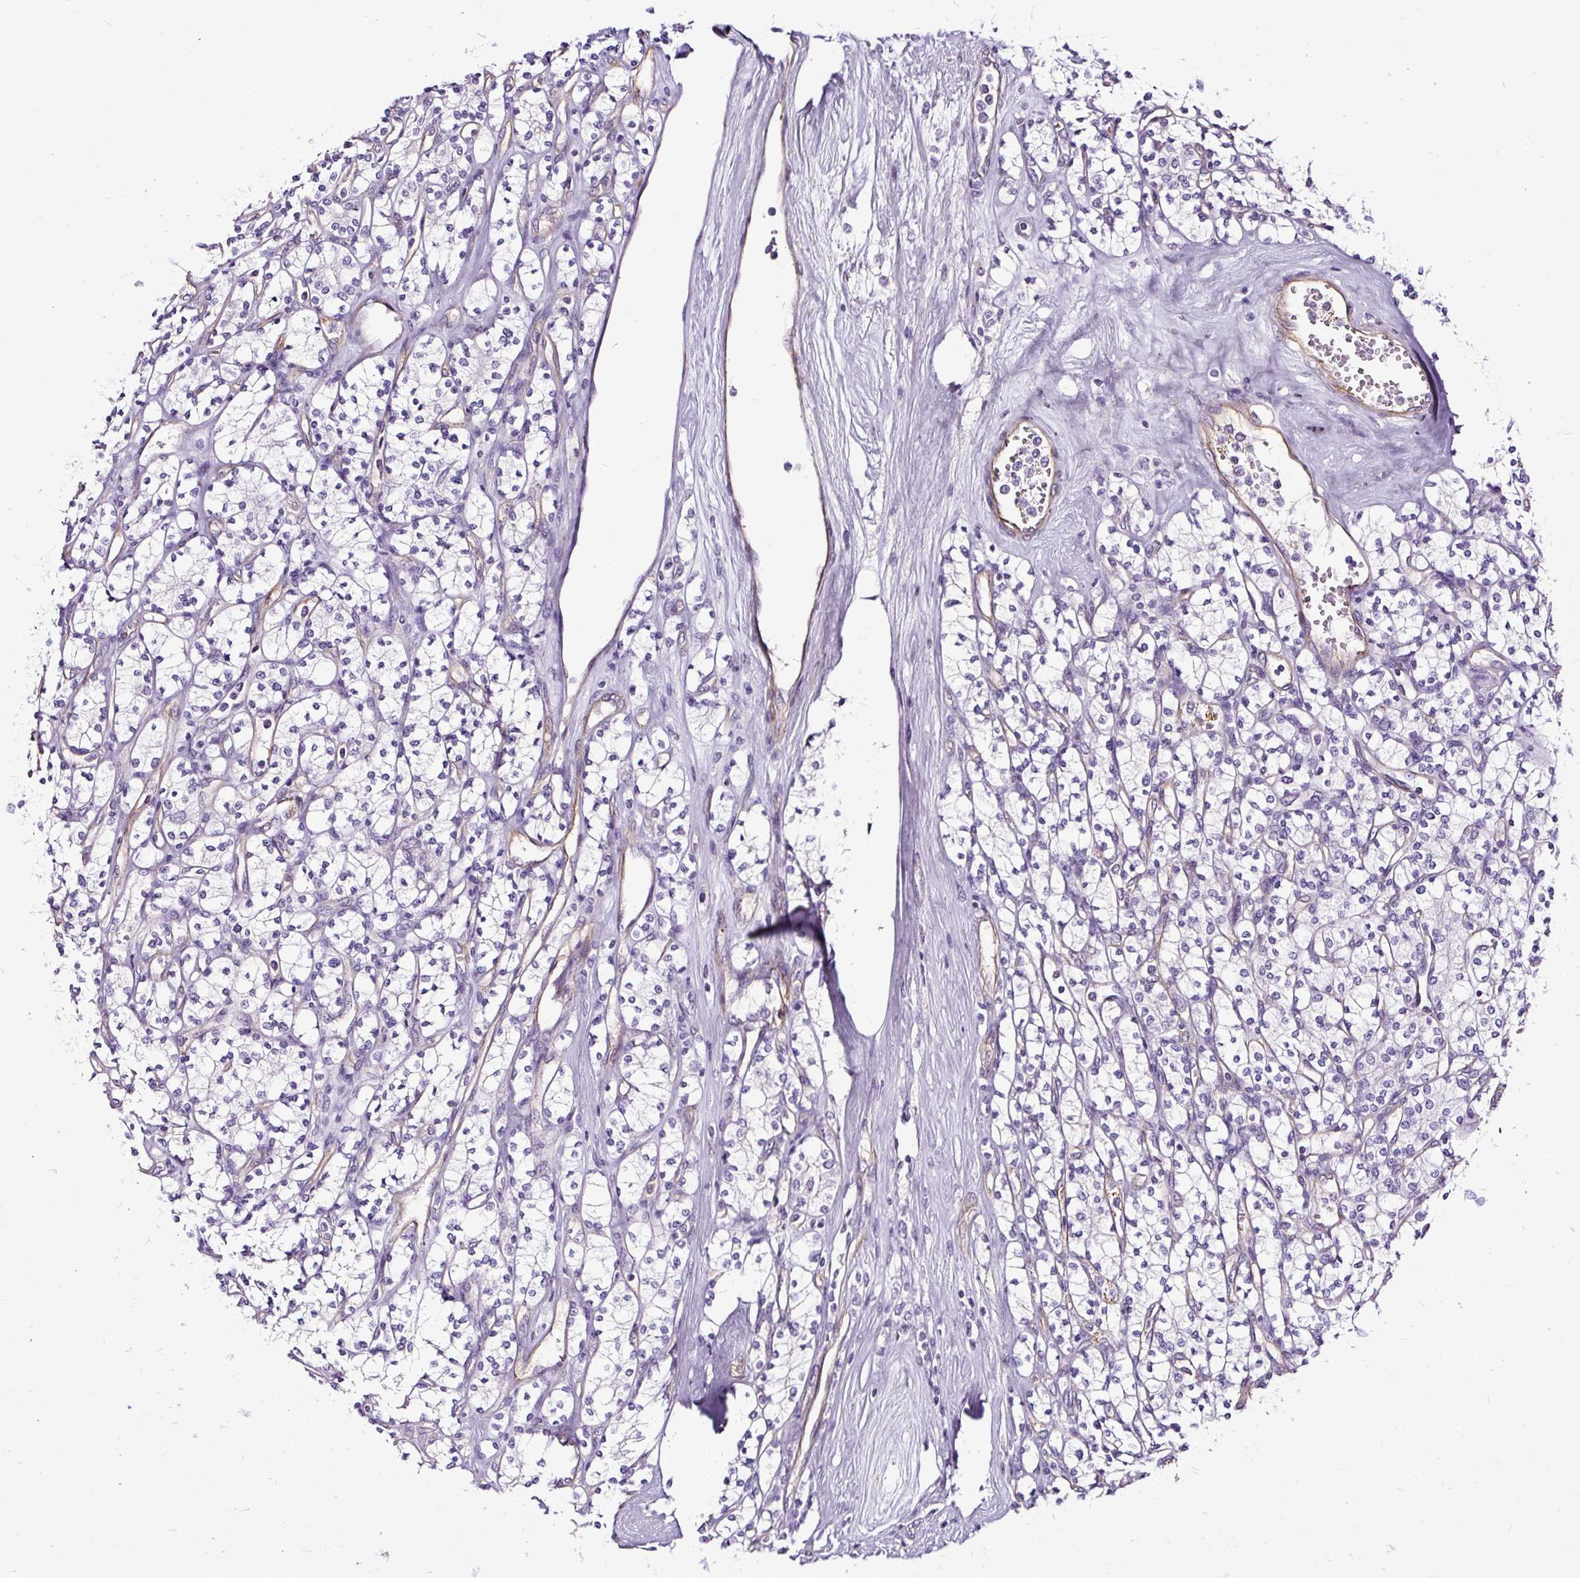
{"staining": {"intensity": "negative", "quantity": "none", "location": "none"}, "tissue": "renal cancer", "cell_type": "Tumor cells", "image_type": "cancer", "snomed": [{"axis": "morphology", "description": "Adenocarcinoma, NOS"}, {"axis": "topography", "description": "Kidney"}], "caption": "Renal cancer (adenocarcinoma) was stained to show a protein in brown. There is no significant expression in tumor cells.", "gene": "SLC7A8", "patient": {"sex": "male", "age": 77}}